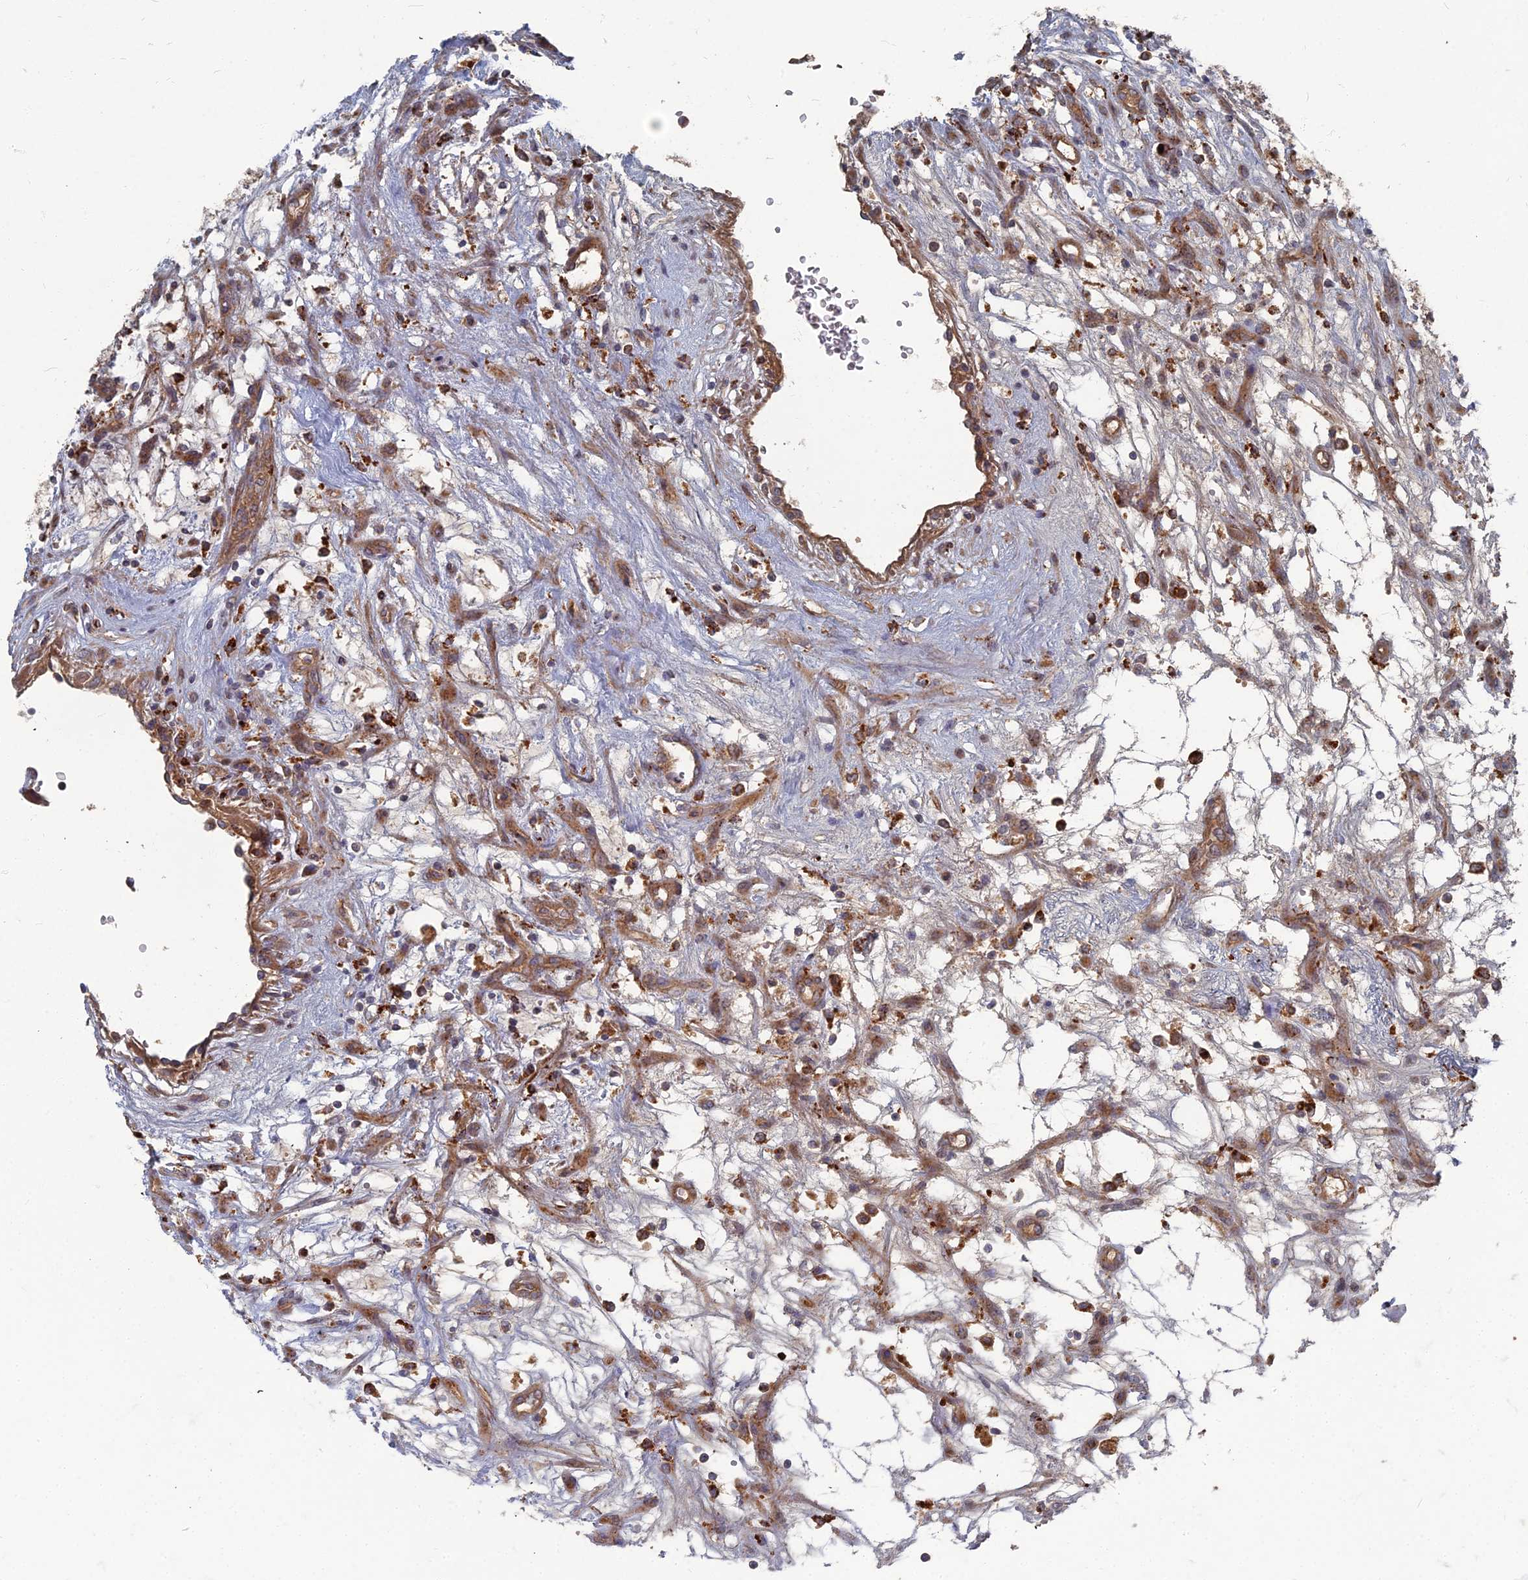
{"staining": {"intensity": "negative", "quantity": "none", "location": "none"}, "tissue": "renal cancer", "cell_type": "Tumor cells", "image_type": "cancer", "snomed": [{"axis": "morphology", "description": "Adenocarcinoma, NOS"}, {"axis": "topography", "description": "Kidney"}], "caption": "Tumor cells show no significant expression in renal adenocarcinoma.", "gene": "PPCDC", "patient": {"sex": "female", "age": 57}}